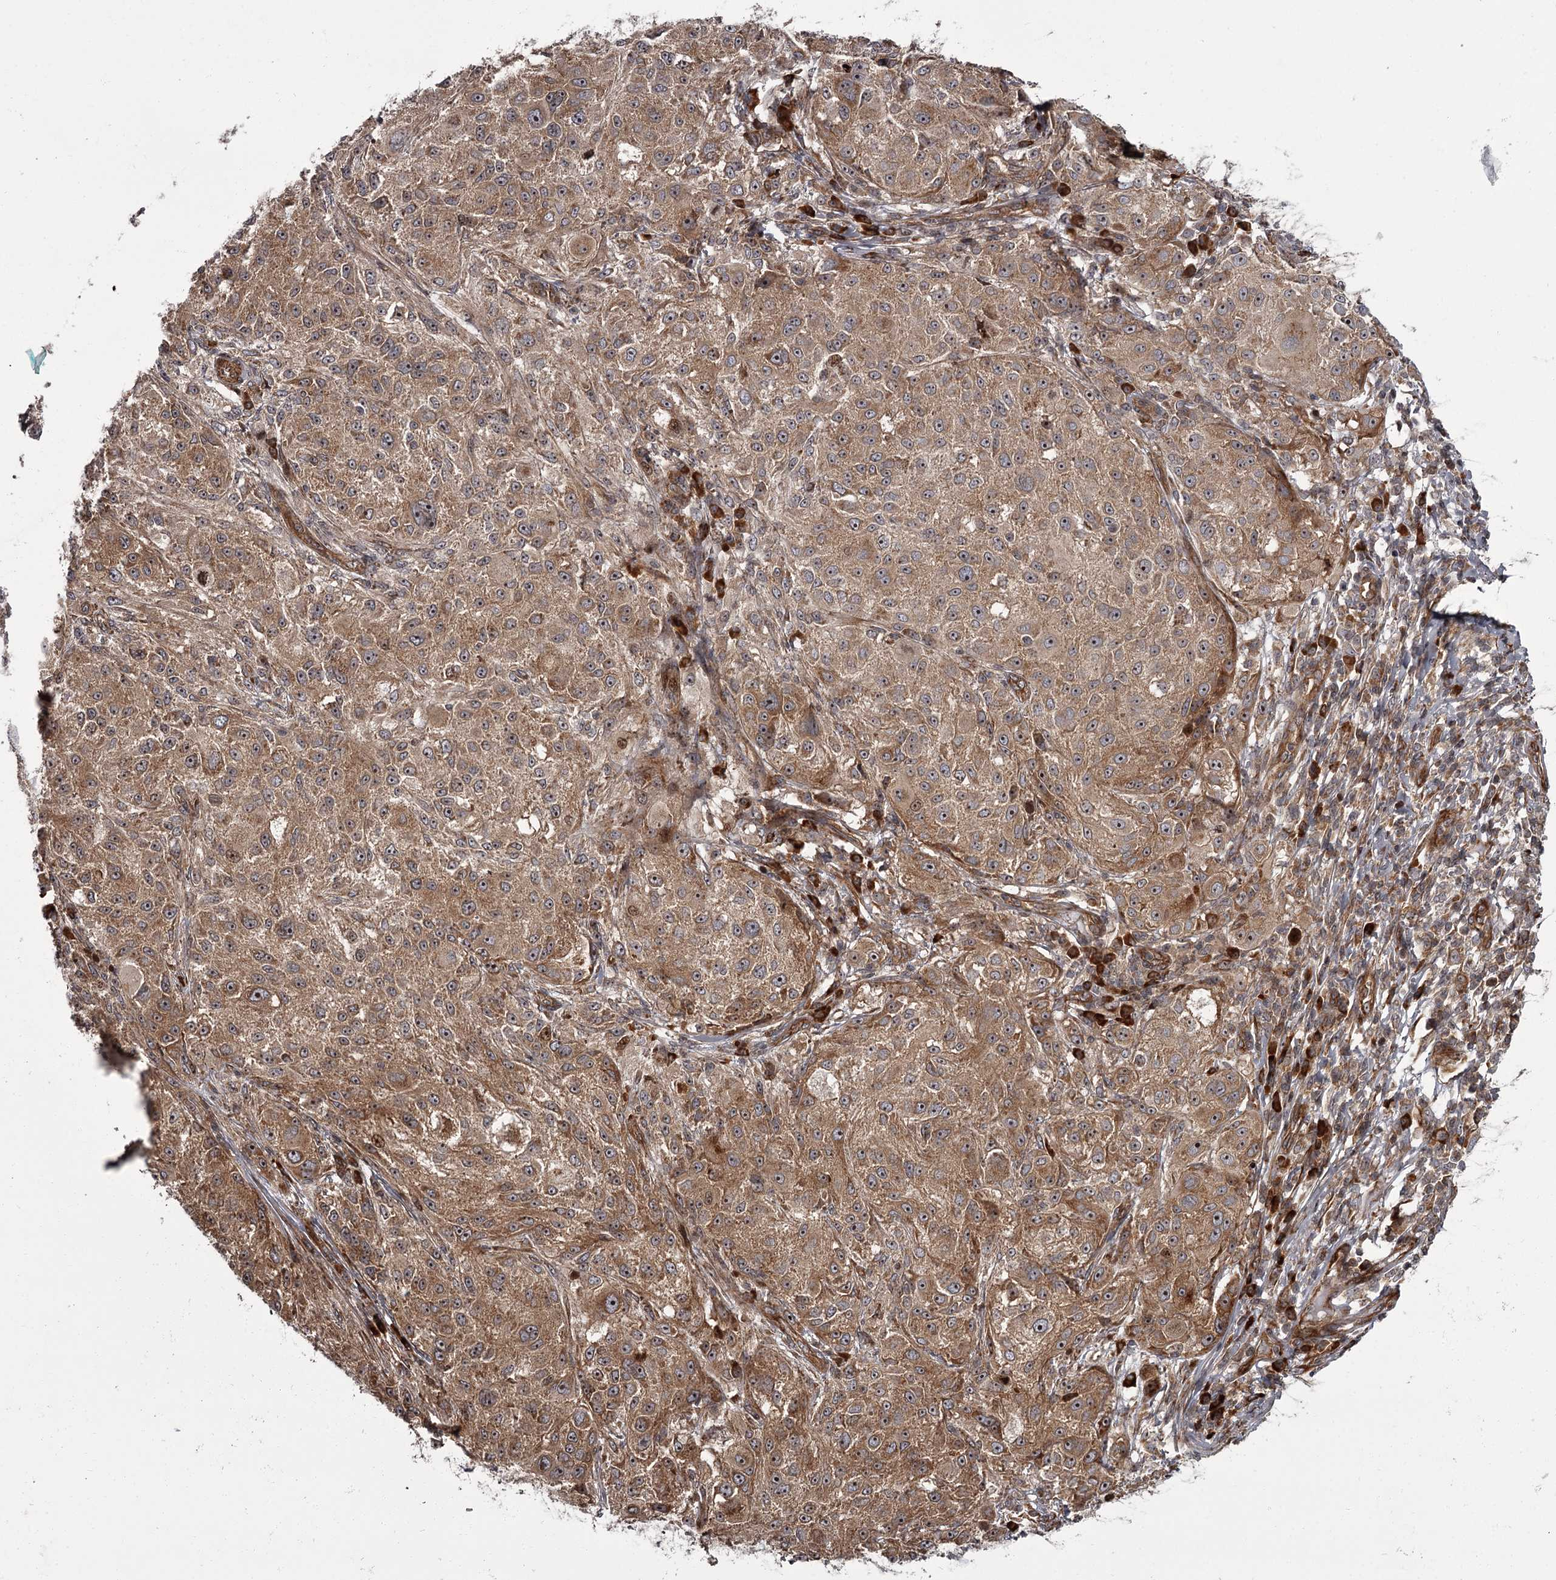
{"staining": {"intensity": "moderate", "quantity": ">75%", "location": "cytoplasmic/membranous,nuclear"}, "tissue": "melanoma", "cell_type": "Tumor cells", "image_type": "cancer", "snomed": [{"axis": "morphology", "description": "Necrosis, NOS"}, {"axis": "morphology", "description": "Malignant melanoma, NOS"}, {"axis": "topography", "description": "Skin"}], "caption": "Tumor cells demonstrate medium levels of moderate cytoplasmic/membranous and nuclear expression in about >75% of cells in malignant melanoma.", "gene": "THAP9", "patient": {"sex": "female", "age": 87}}